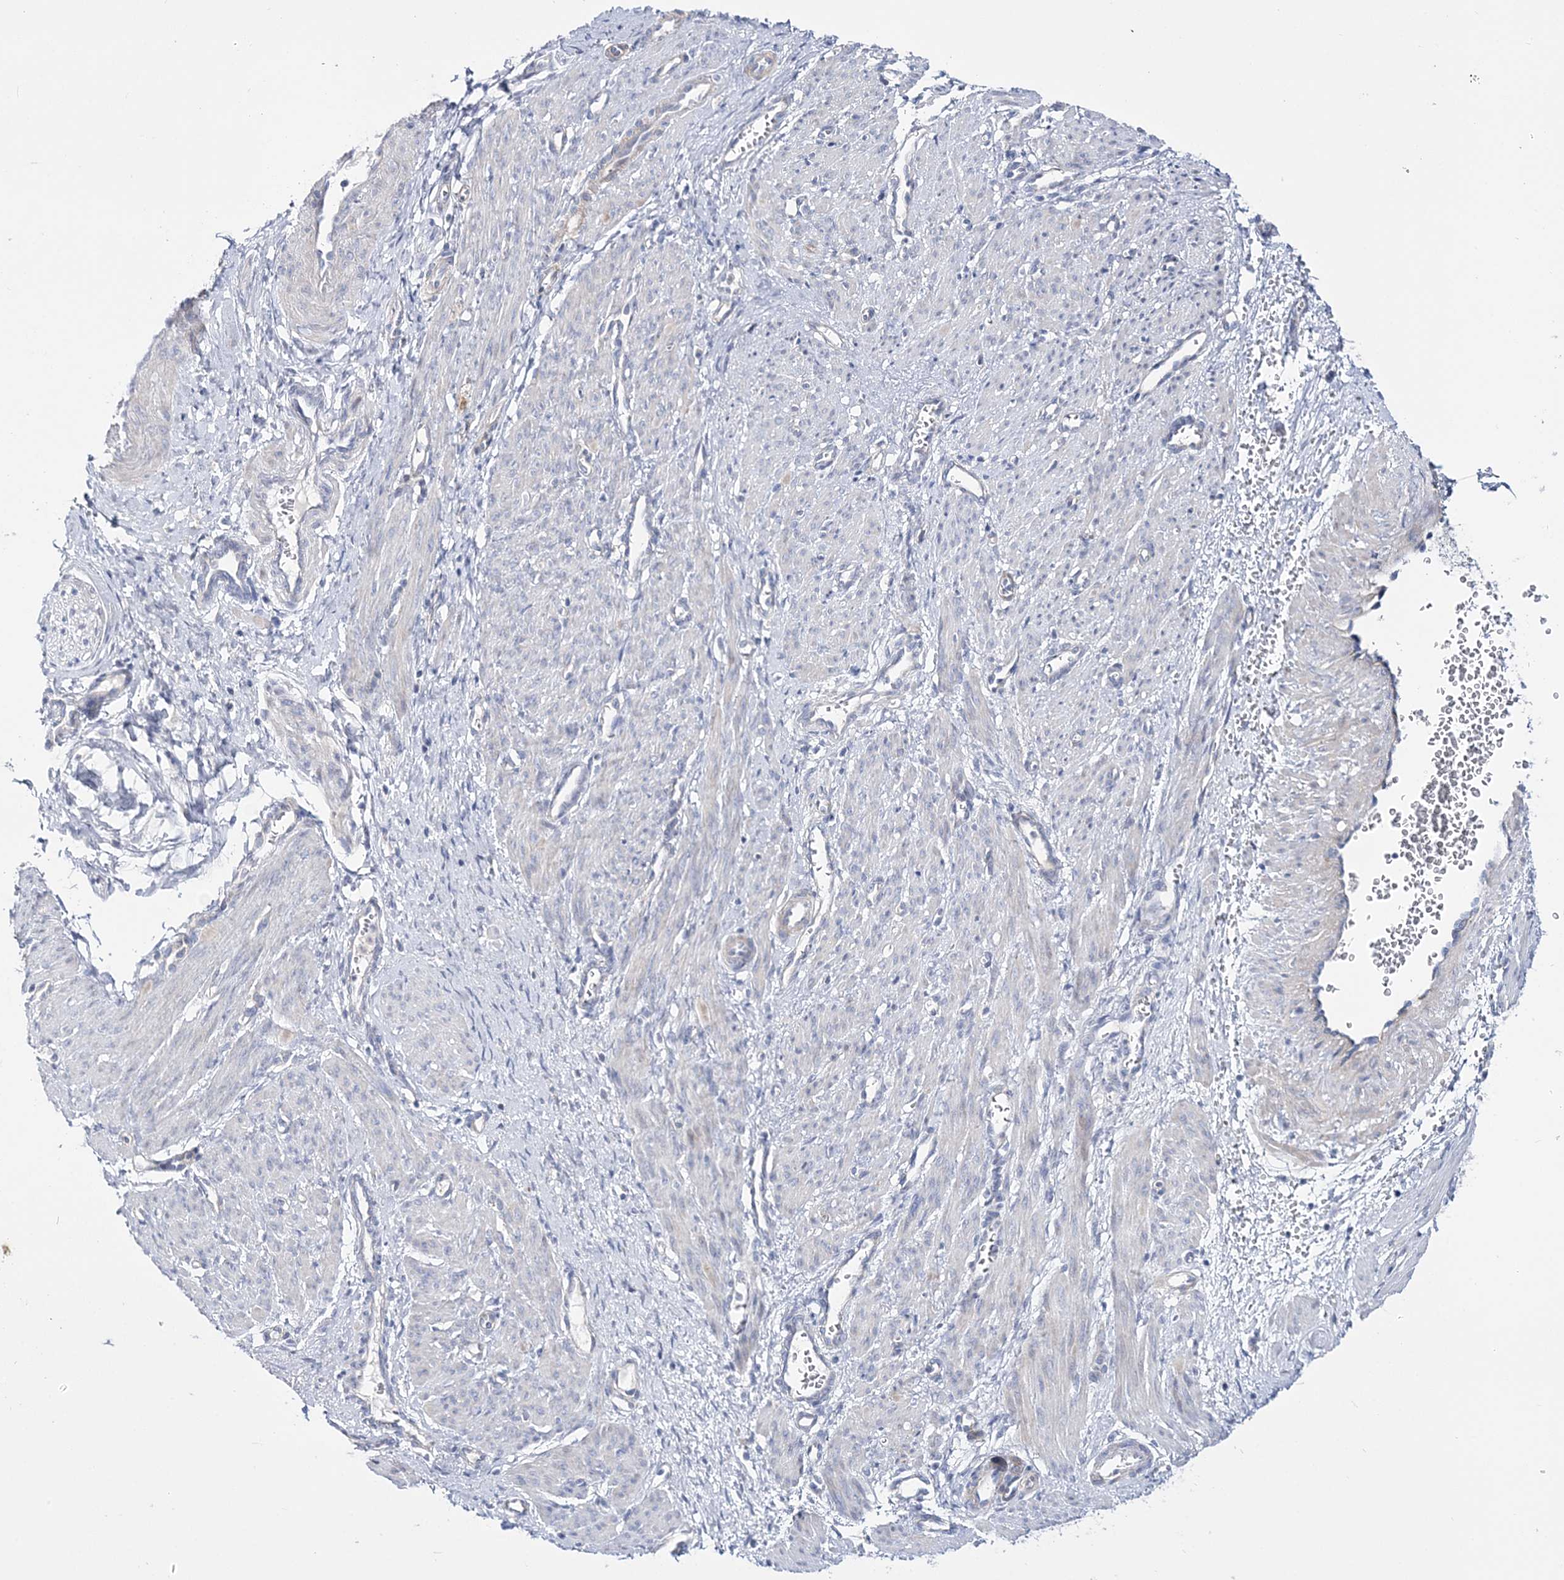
{"staining": {"intensity": "negative", "quantity": "none", "location": "none"}, "tissue": "smooth muscle", "cell_type": "Smooth muscle cells", "image_type": "normal", "snomed": [{"axis": "morphology", "description": "Normal tissue, NOS"}, {"axis": "topography", "description": "Endometrium"}], "caption": "IHC histopathology image of benign smooth muscle: smooth muscle stained with DAB (3,3'-diaminobenzidine) displays no significant protein staining in smooth muscle cells.", "gene": "ANO1", "patient": {"sex": "female", "age": 33}}